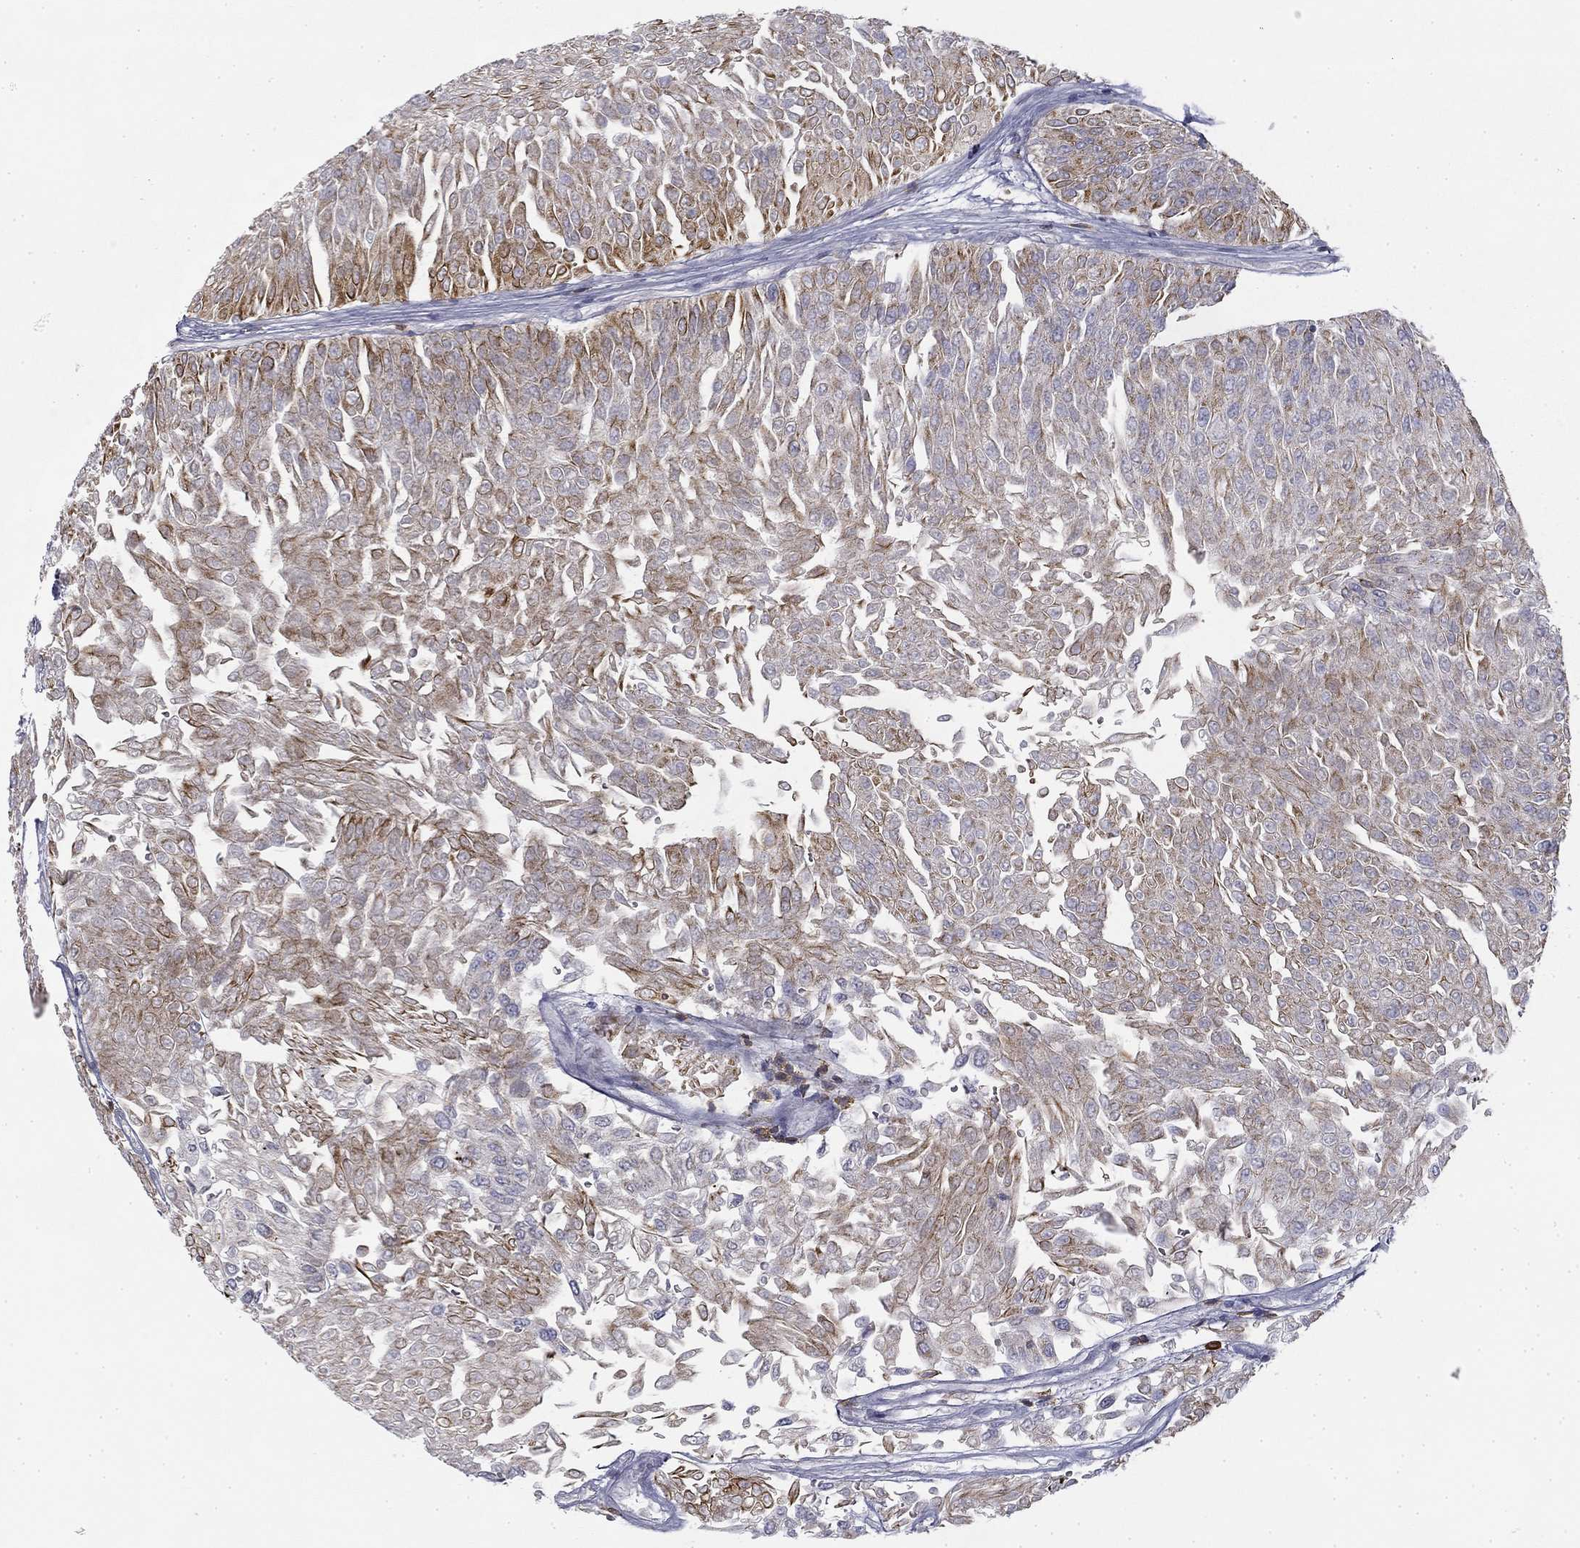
{"staining": {"intensity": "moderate", "quantity": "<25%", "location": "cytoplasmic/membranous"}, "tissue": "urothelial cancer", "cell_type": "Tumor cells", "image_type": "cancer", "snomed": [{"axis": "morphology", "description": "Urothelial carcinoma, Low grade"}, {"axis": "topography", "description": "Urinary bladder"}], "caption": "Low-grade urothelial carcinoma stained for a protein (brown) reveals moderate cytoplasmic/membranous positive staining in about <25% of tumor cells.", "gene": "TRAT1", "patient": {"sex": "male", "age": 67}}